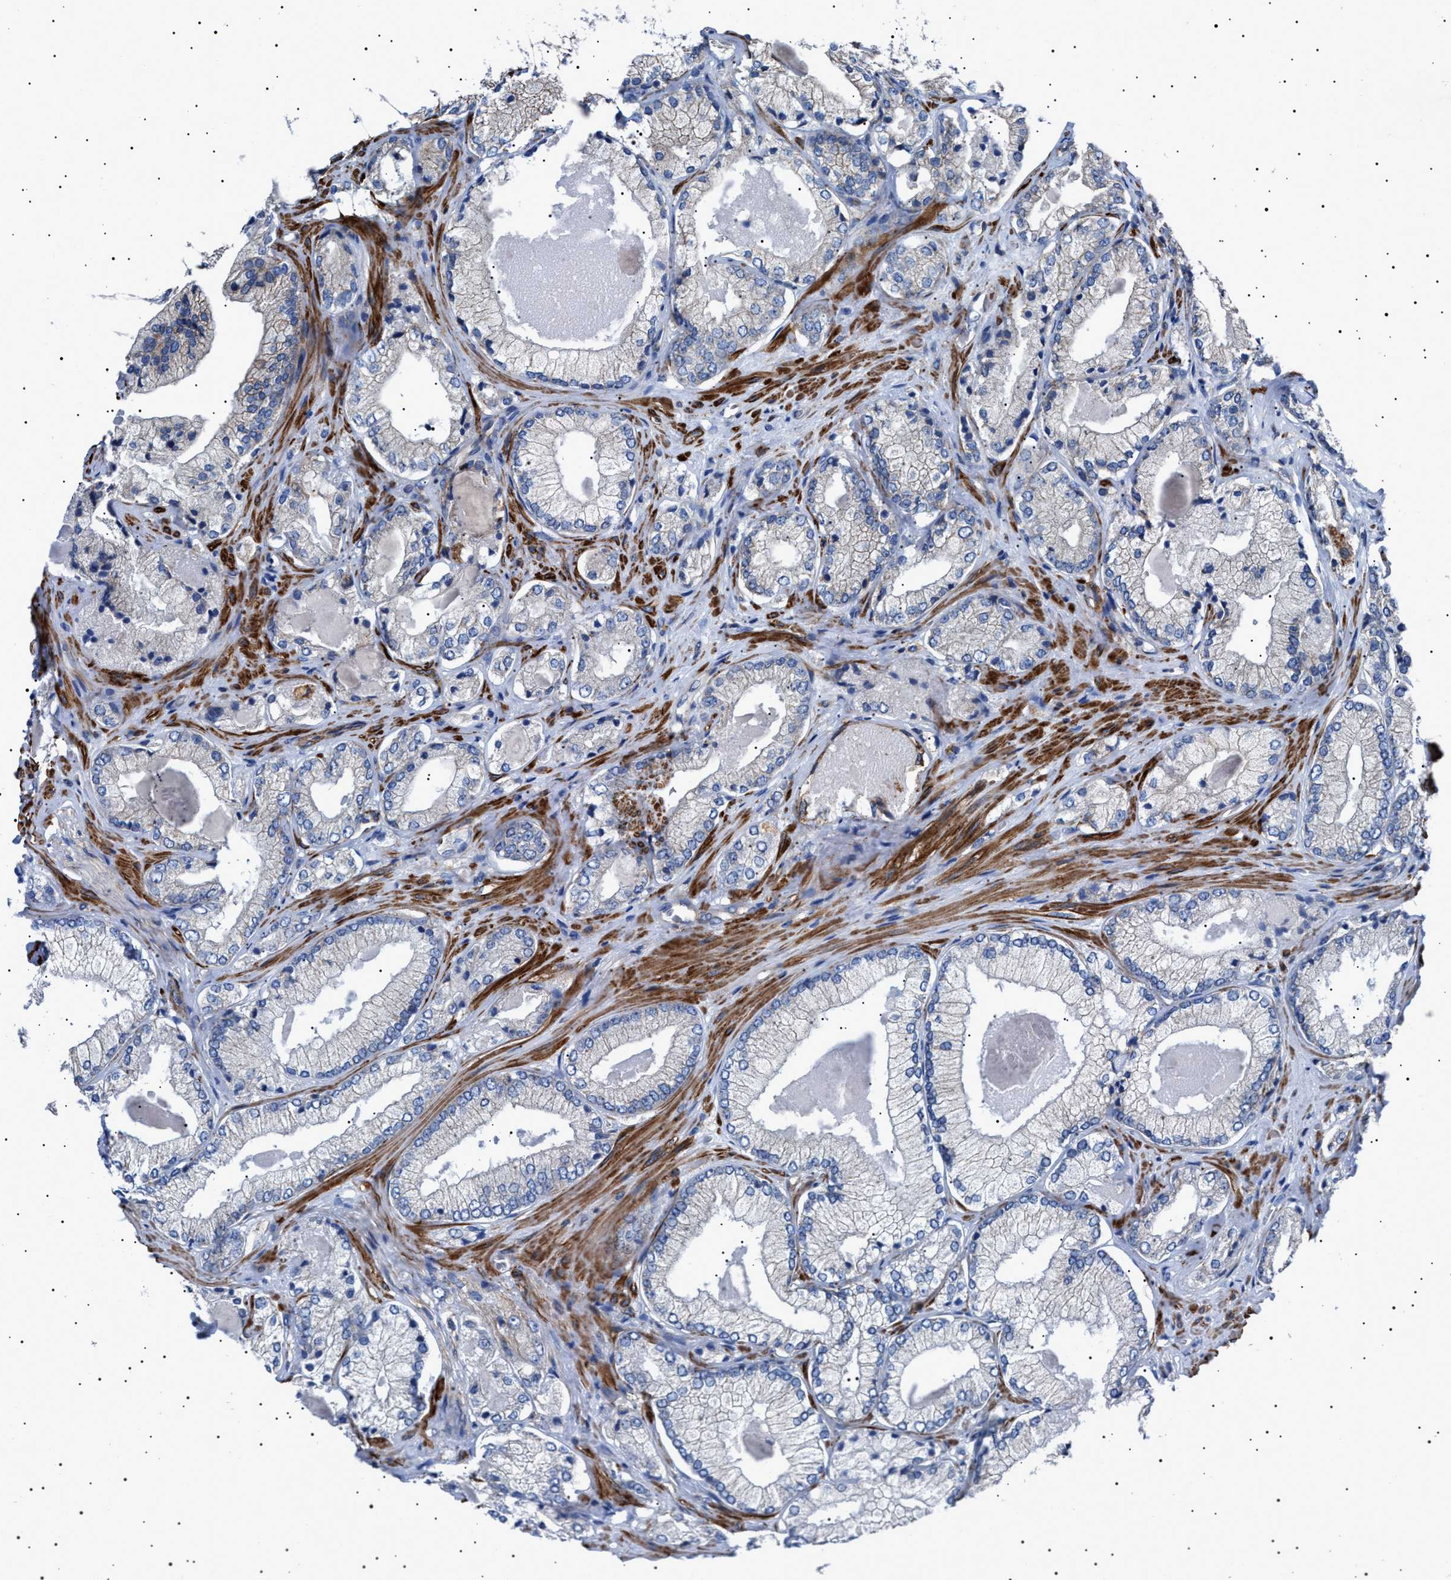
{"staining": {"intensity": "negative", "quantity": "none", "location": "none"}, "tissue": "prostate cancer", "cell_type": "Tumor cells", "image_type": "cancer", "snomed": [{"axis": "morphology", "description": "Adenocarcinoma, Low grade"}, {"axis": "topography", "description": "Prostate"}], "caption": "Adenocarcinoma (low-grade) (prostate) was stained to show a protein in brown. There is no significant positivity in tumor cells. The staining is performed using DAB brown chromogen with nuclei counter-stained in using hematoxylin.", "gene": "NEU1", "patient": {"sex": "male", "age": 65}}